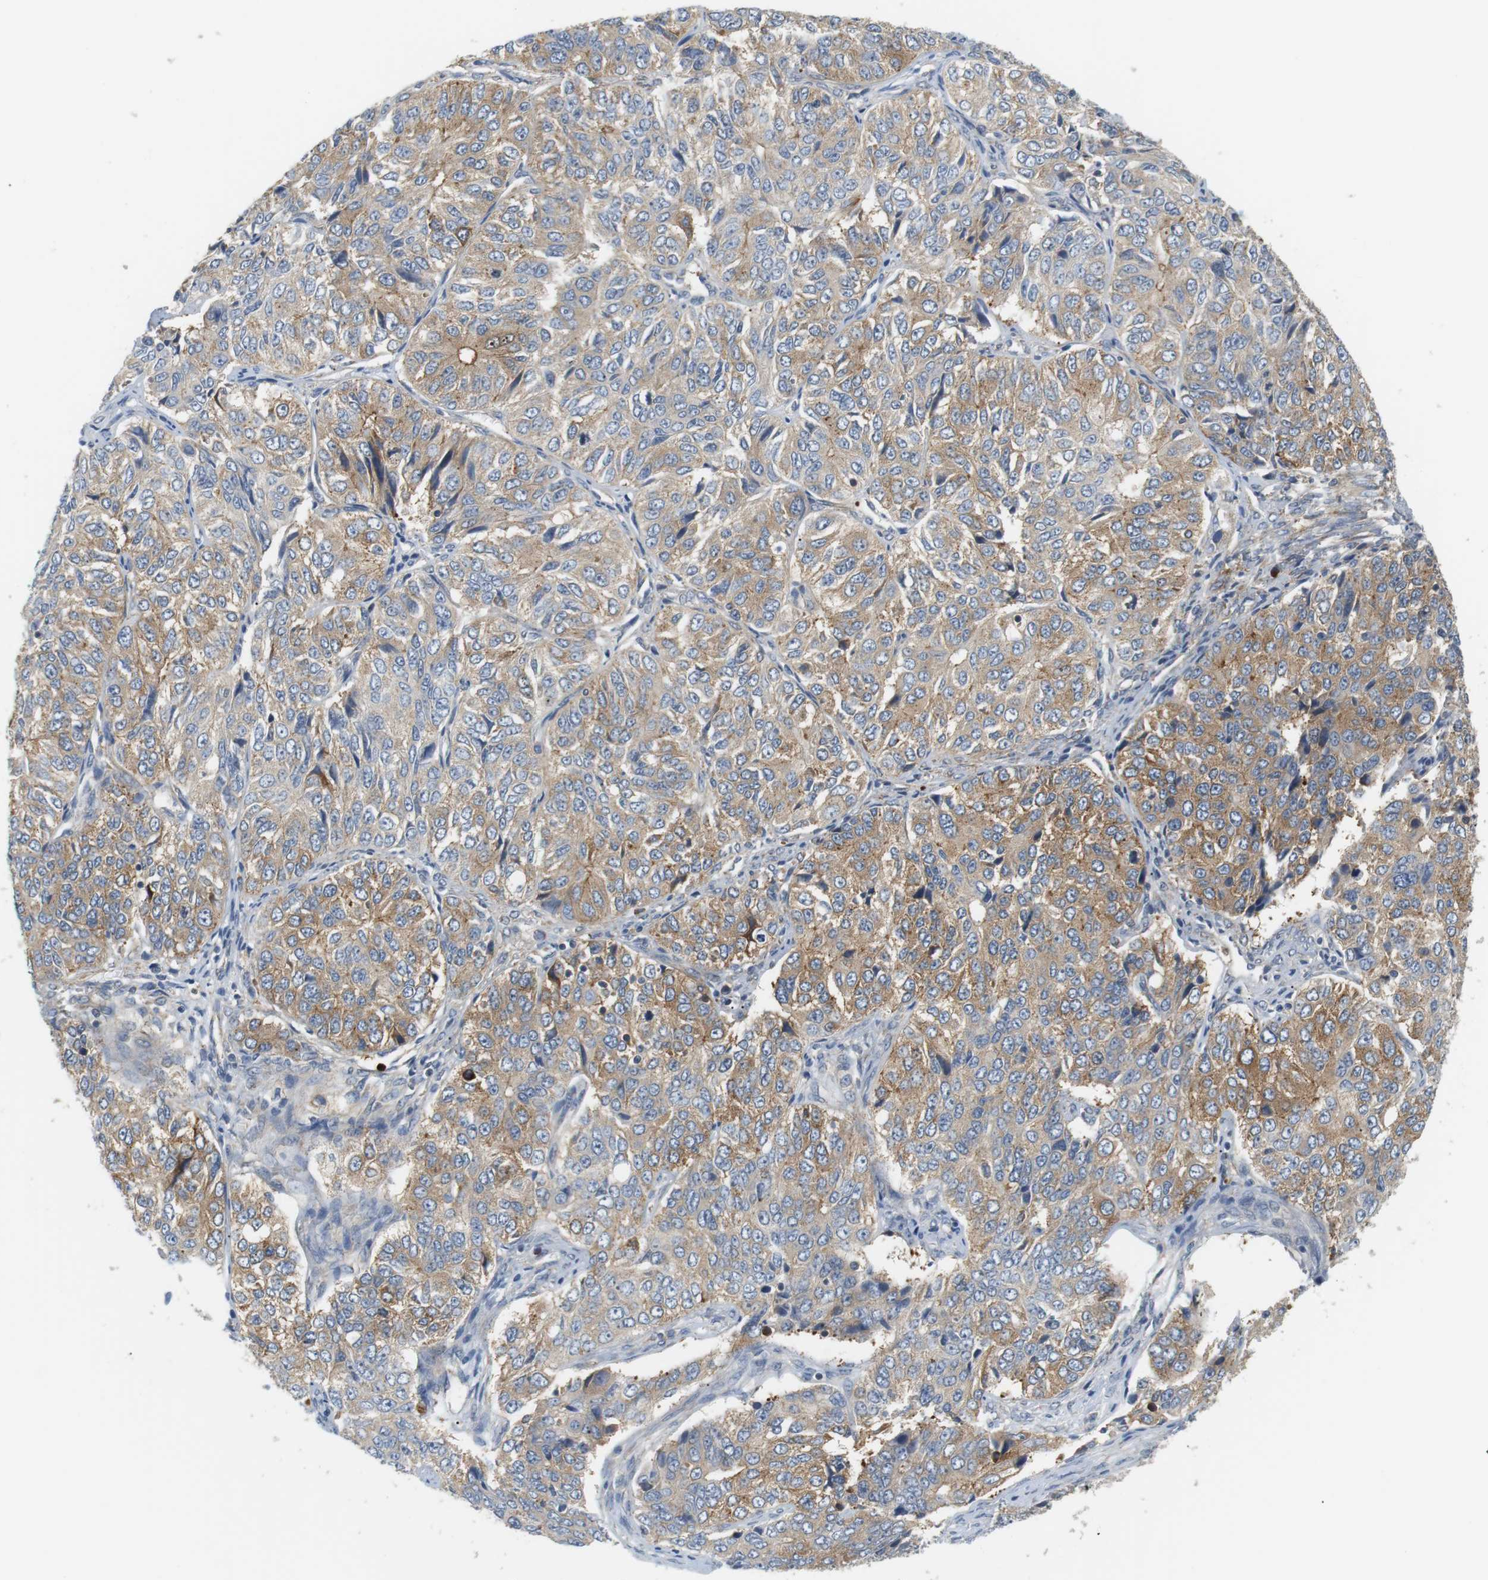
{"staining": {"intensity": "moderate", "quantity": ">75%", "location": "cytoplasmic/membranous"}, "tissue": "ovarian cancer", "cell_type": "Tumor cells", "image_type": "cancer", "snomed": [{"axis": "morphology", "description": "Carcinoma, endometroid"}, {"axis": "topography", "description": "Ovary"}], "caption": "Immunohistochemistry photomicrograph of neoplastic tissue: ovarian endometroid carcinoma stained using immunohistochemistry reveals medium levels of moderate protein expression localized specifically in the cytoplasmic/membranous of tumor cells, appearing as a cytoplasmic/membranous brown color.", "gene": "TMEM200A", "patient": {"sex": "female", "age": 51}}